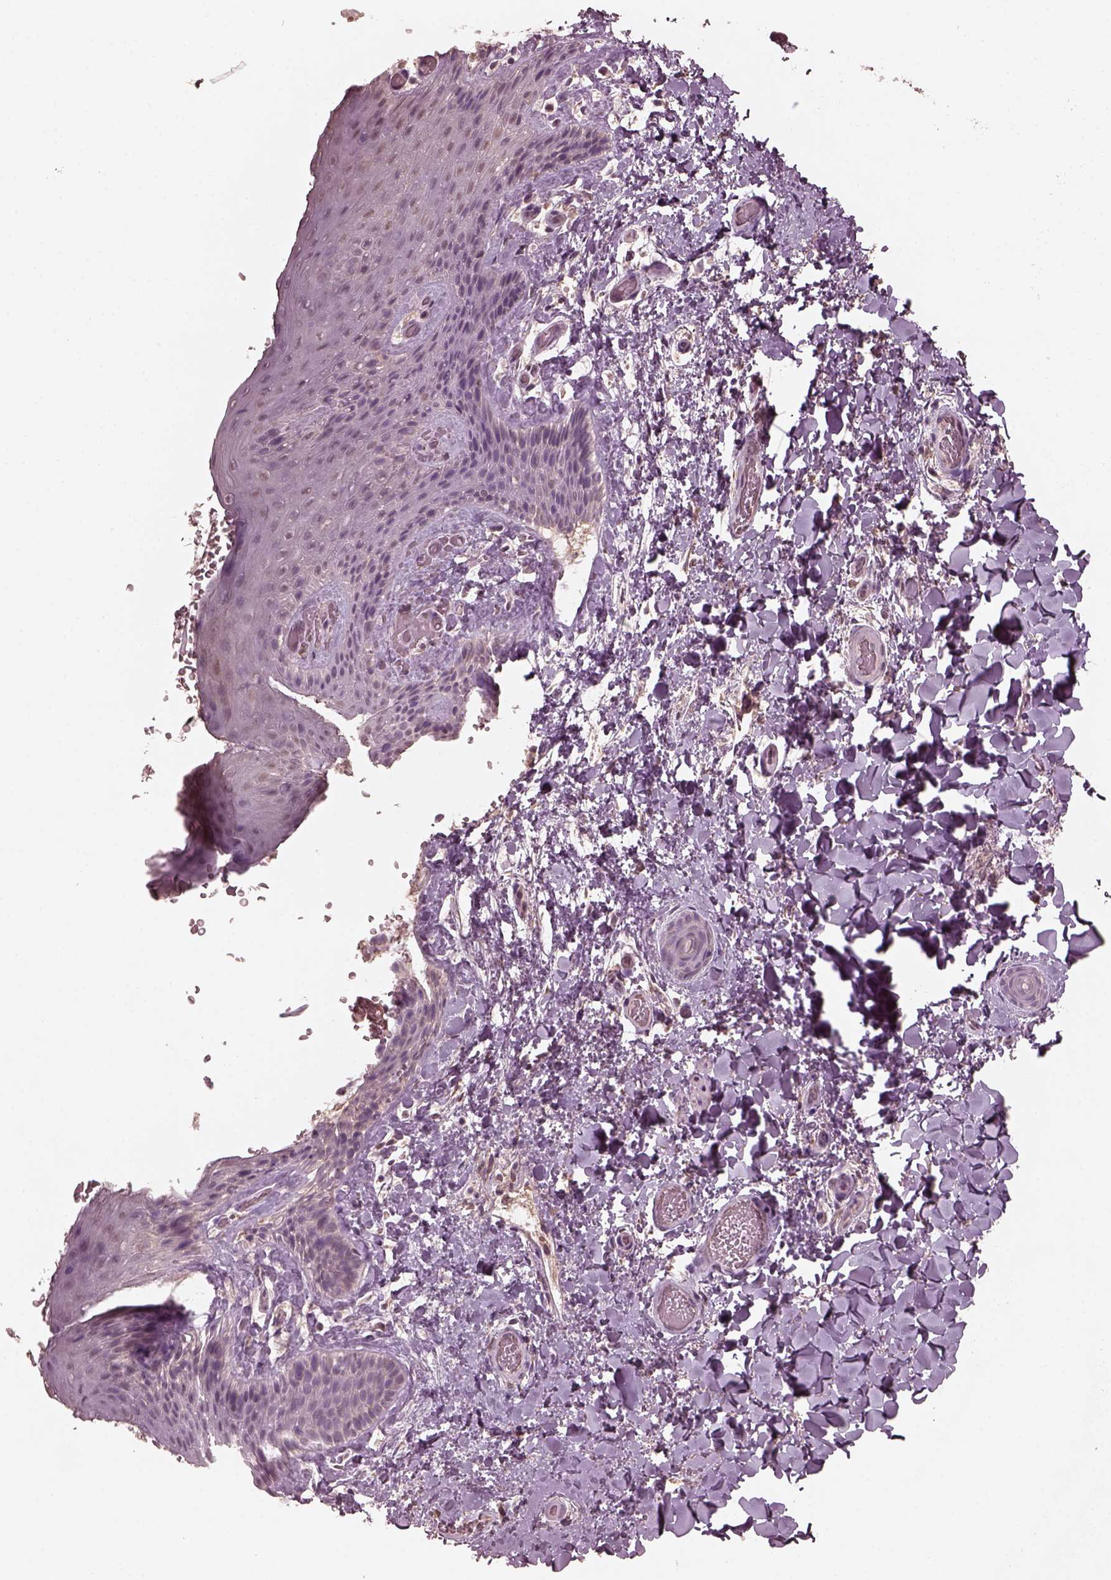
{"staining": {"intensity": "negative", "quantity": "none", "location": "none"}, "tissue": "skin", "cell_type": "Epidermal cells", "image_type": "normal", "snomed": [{"axis": "morphology", "description": "Normal tissue, NOS"}, {"axis": "topography", "description": "Anal"}], "caption": "The histopathology image reveals no significant expression in epidermal cells of skin.", "gene": "VWA5B1", "patient": {"sex": "male", "age": 36}}